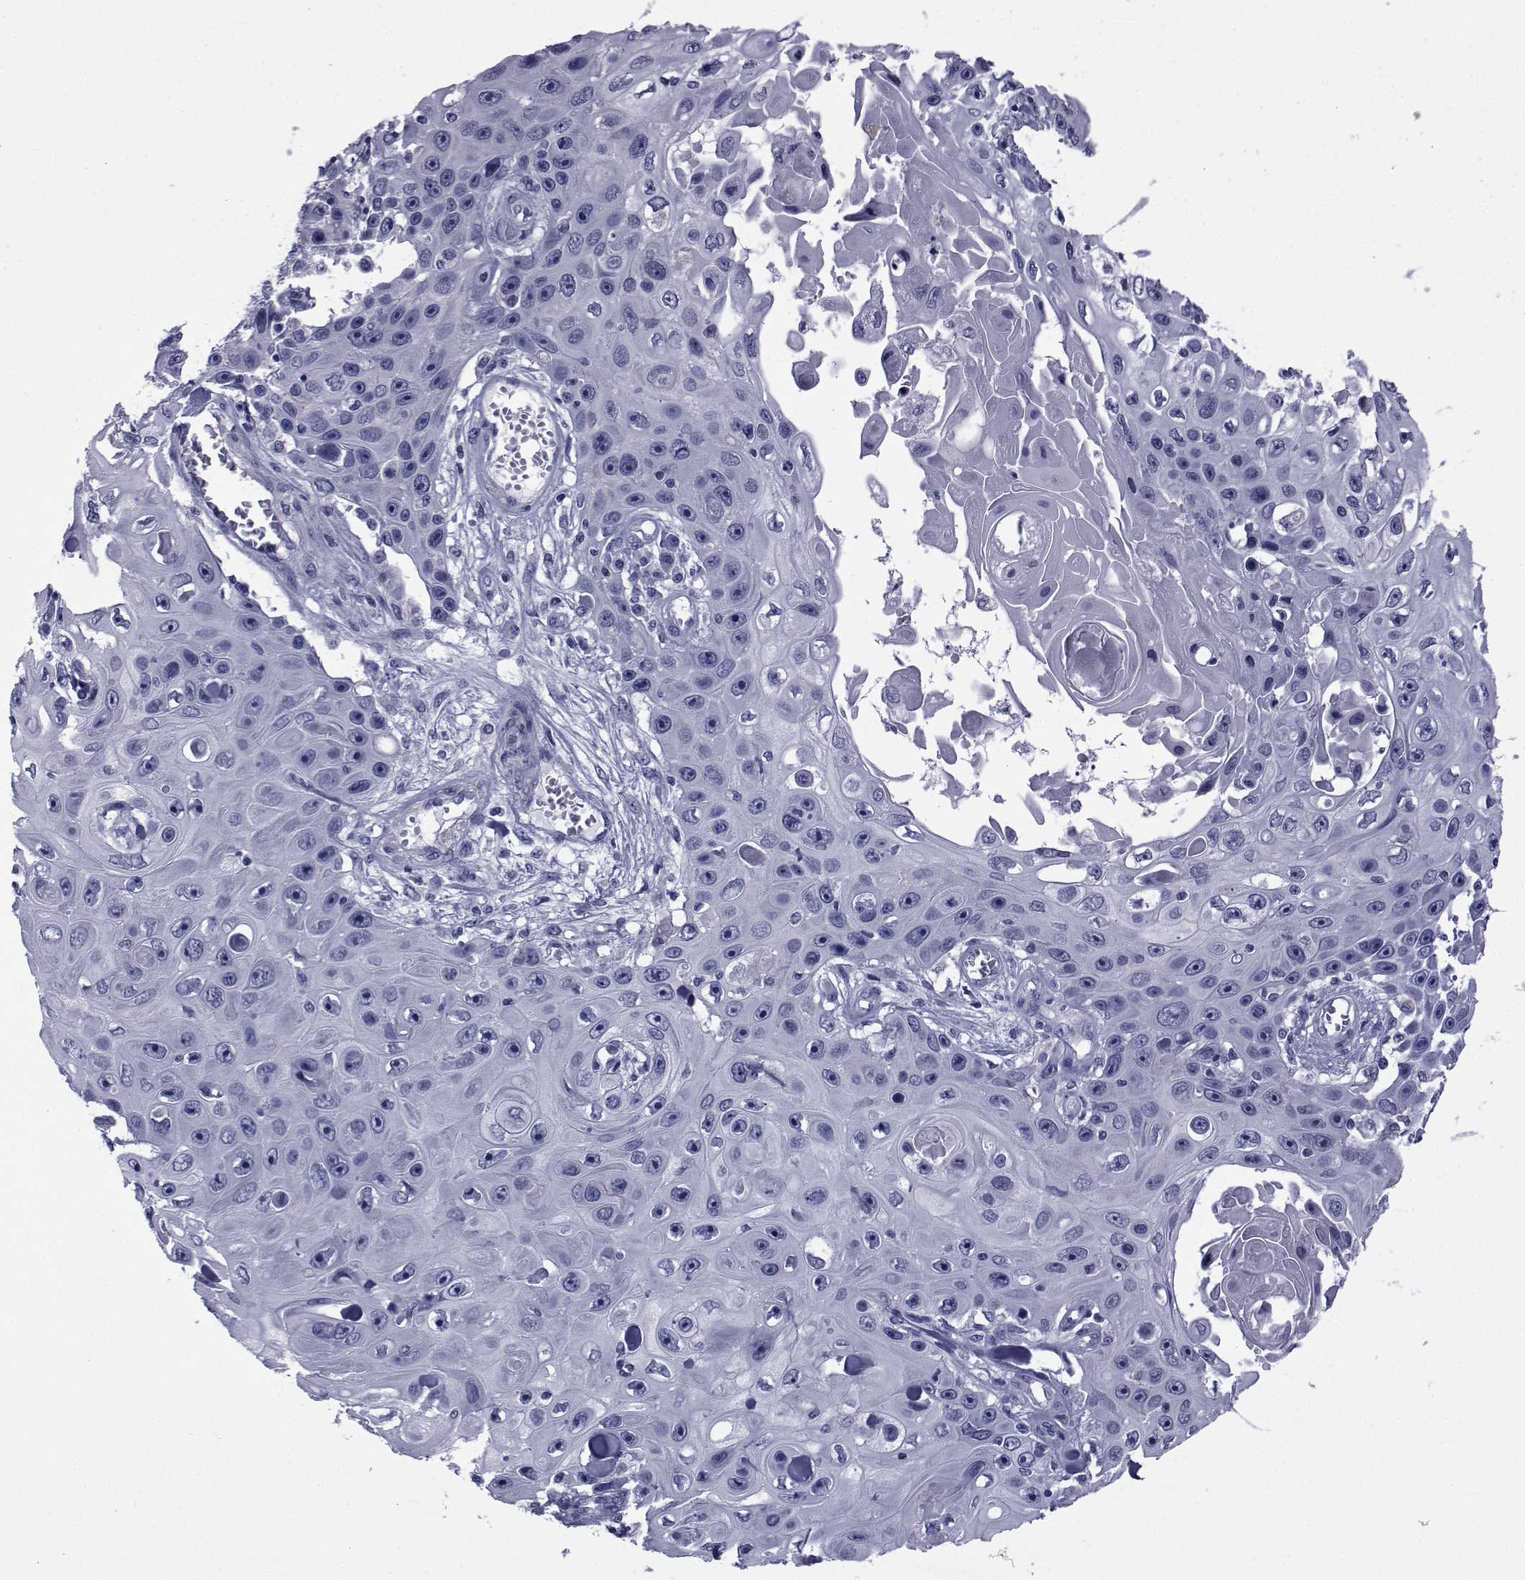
{"staining": {"intensity": "negative", "quantity": "none", "location": "none"}, "tissue": "skin cancer", "cell_type": "Tumor cells", "image_type": "cancer", "snomed": [{"axis": "morphology", "description": "Squamous cell carcinoma, NOS"}, {"axis": "topography", "description": "Skin"}], "caption": "Protein analysis of skin squamous cell carcinoma shows no significant staining in tumor cells.", "gene": "GKAP1", "patient": {"sex": "male", "age": 82}}